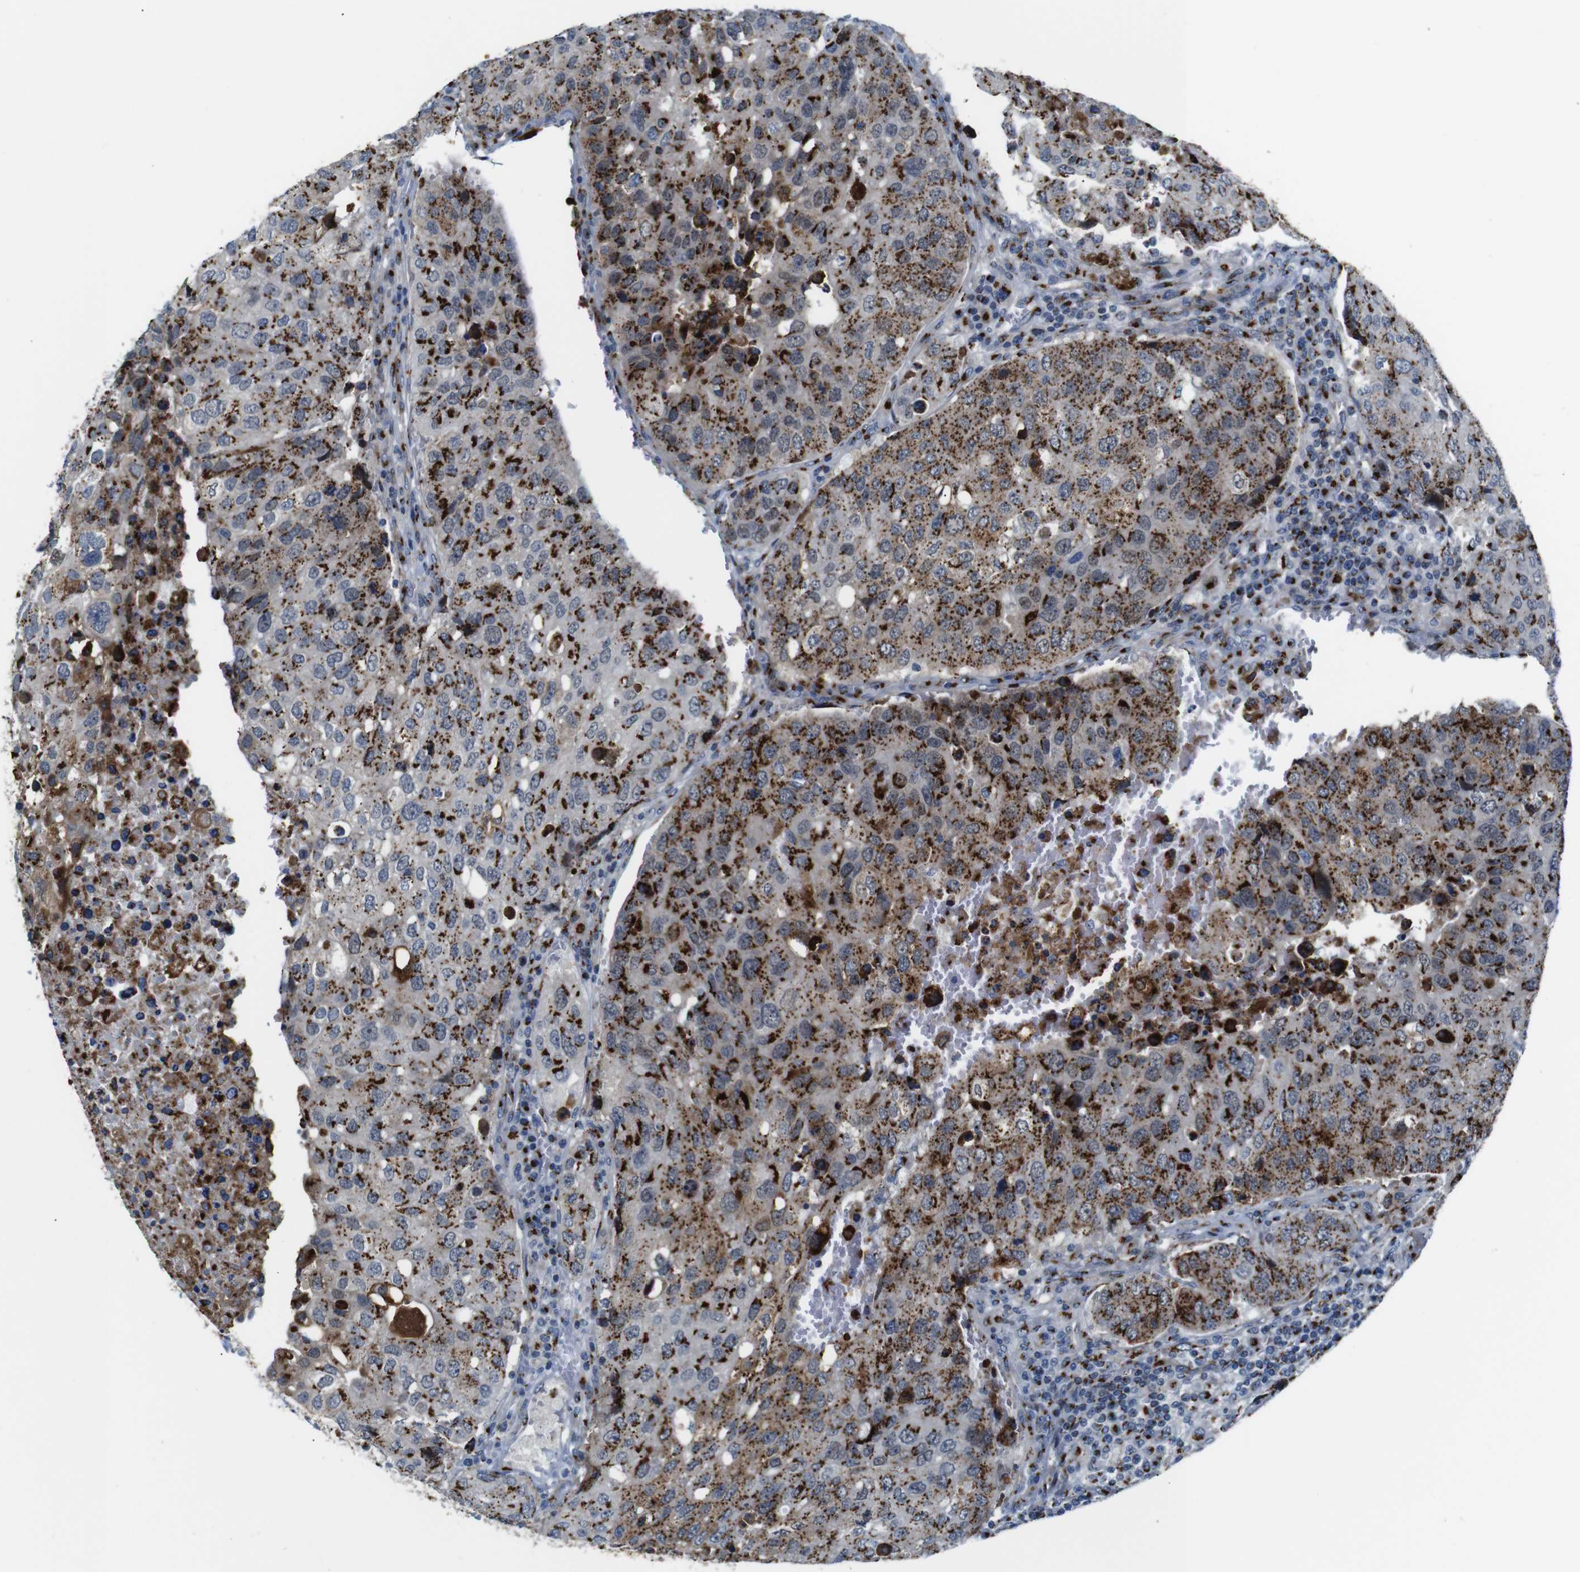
{"staining": {"intensity": "strong", "quantity": ">75%", "location": "cytoplasmic/membranous"}, "tissue": "urothelial cancer", "cell_type": "Tumor cells", "image_type": "cancer", "snomed": [{"axis": "morphology", "description": "Urothelial carcinoma, High grade"}, {"axis": "topography", "description": "Lymph node"}, {"axis": "topography", "description": "Urinary bladder"}], "caption": "Approximately >75% of tumor cells in urothelial cancer exhibit strong cytoplasmic/membranous protein expression as visualized by brown immunohistochemical staining.", "gene": "TGOLN2", "patient": {"sex": "male", "age": 51}}